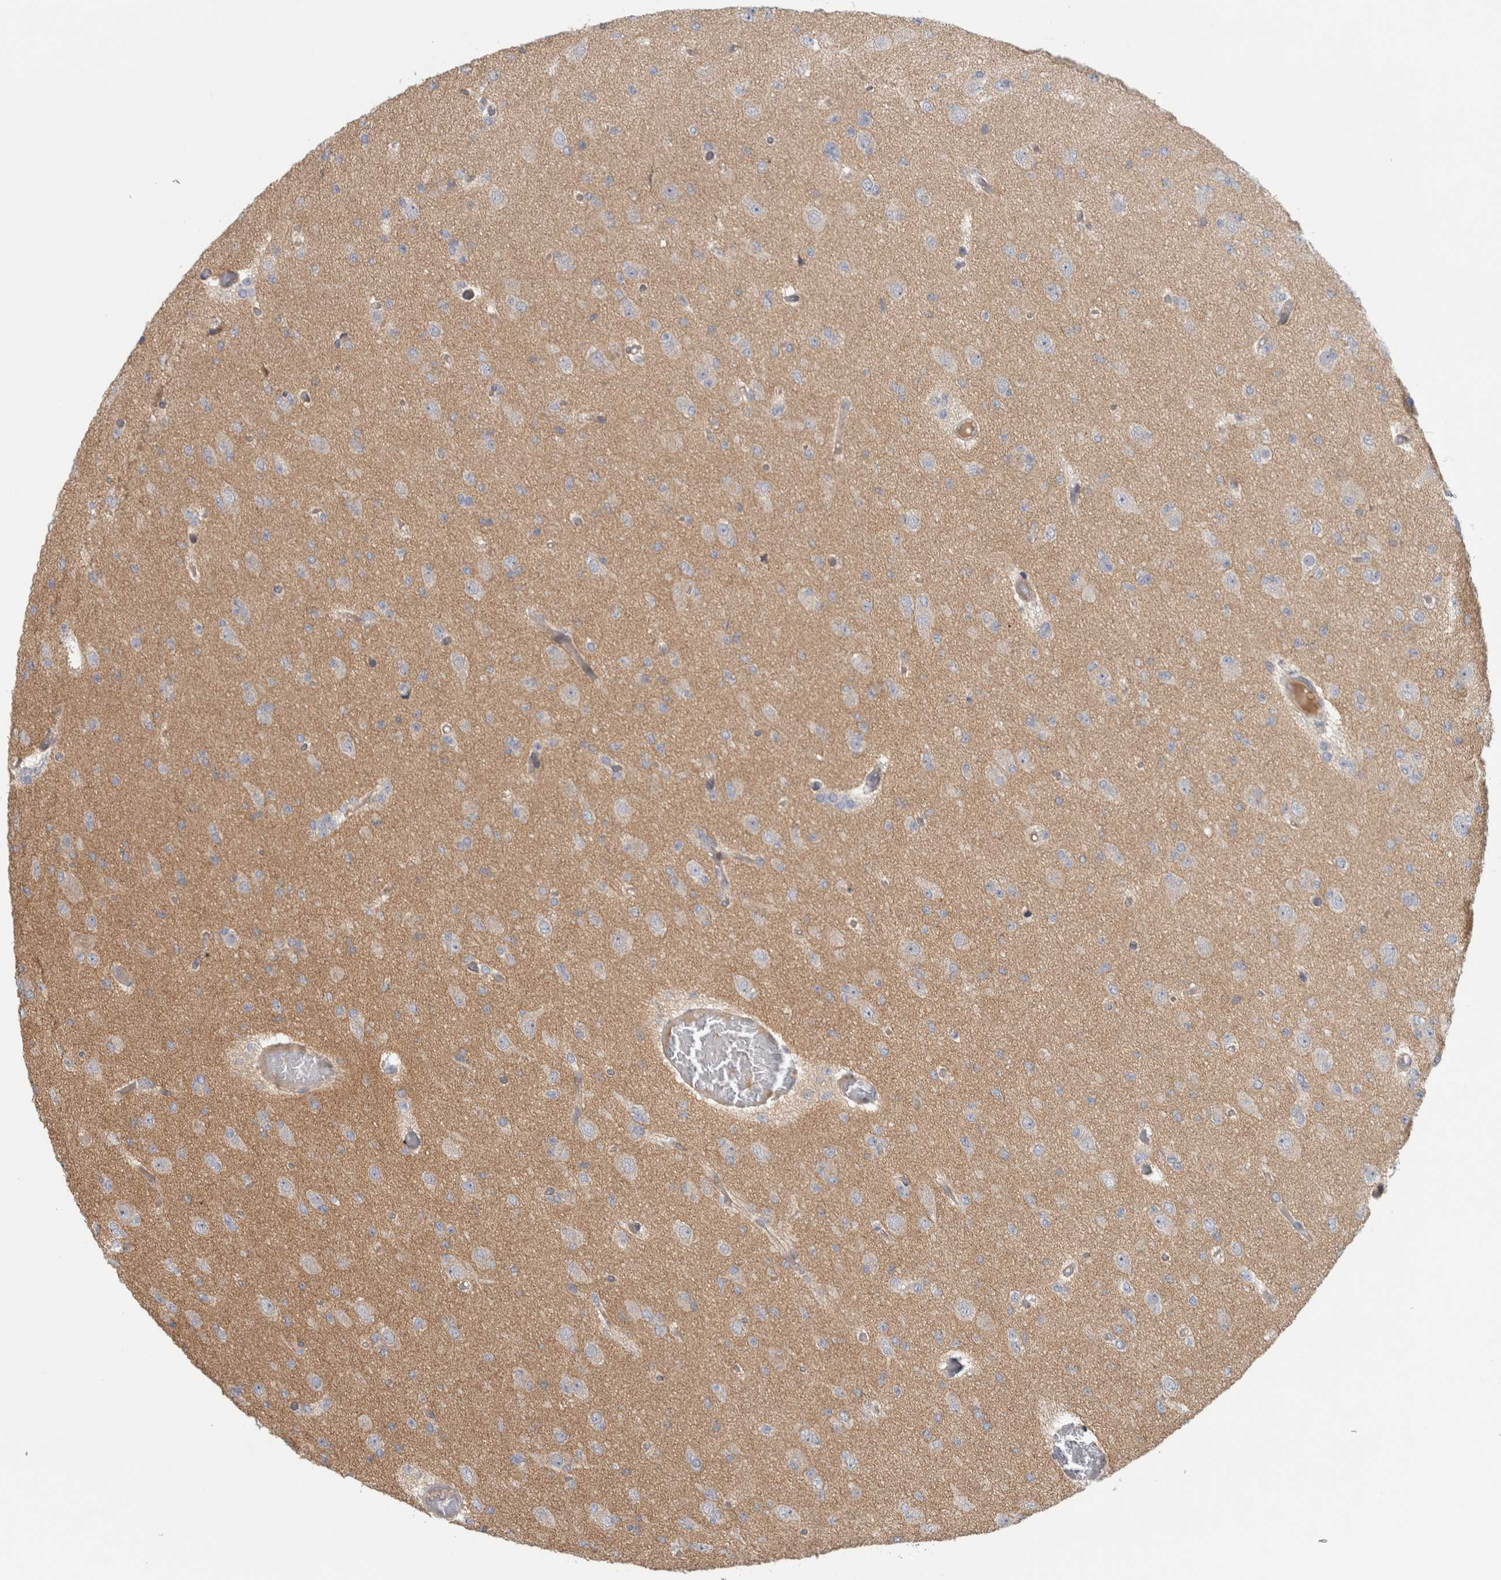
{"staining": {"intensity": "negative", "quantity": "none", "location": "none"}, "tissue": "glioma", "cell_type": "Tumor cells", "image_type": "cancer", "snomed": [{"axis": "morphology", "description": "Glioma, malignant, Low grade"}, {"axis": "topography", "description": "Brain"}], "caption": "The micrograph reveals no staining of tumor cells in malignant glioma (low-grade).", "gene": "ZNF804B", "patient": {"sex": "female", "age": 22}}